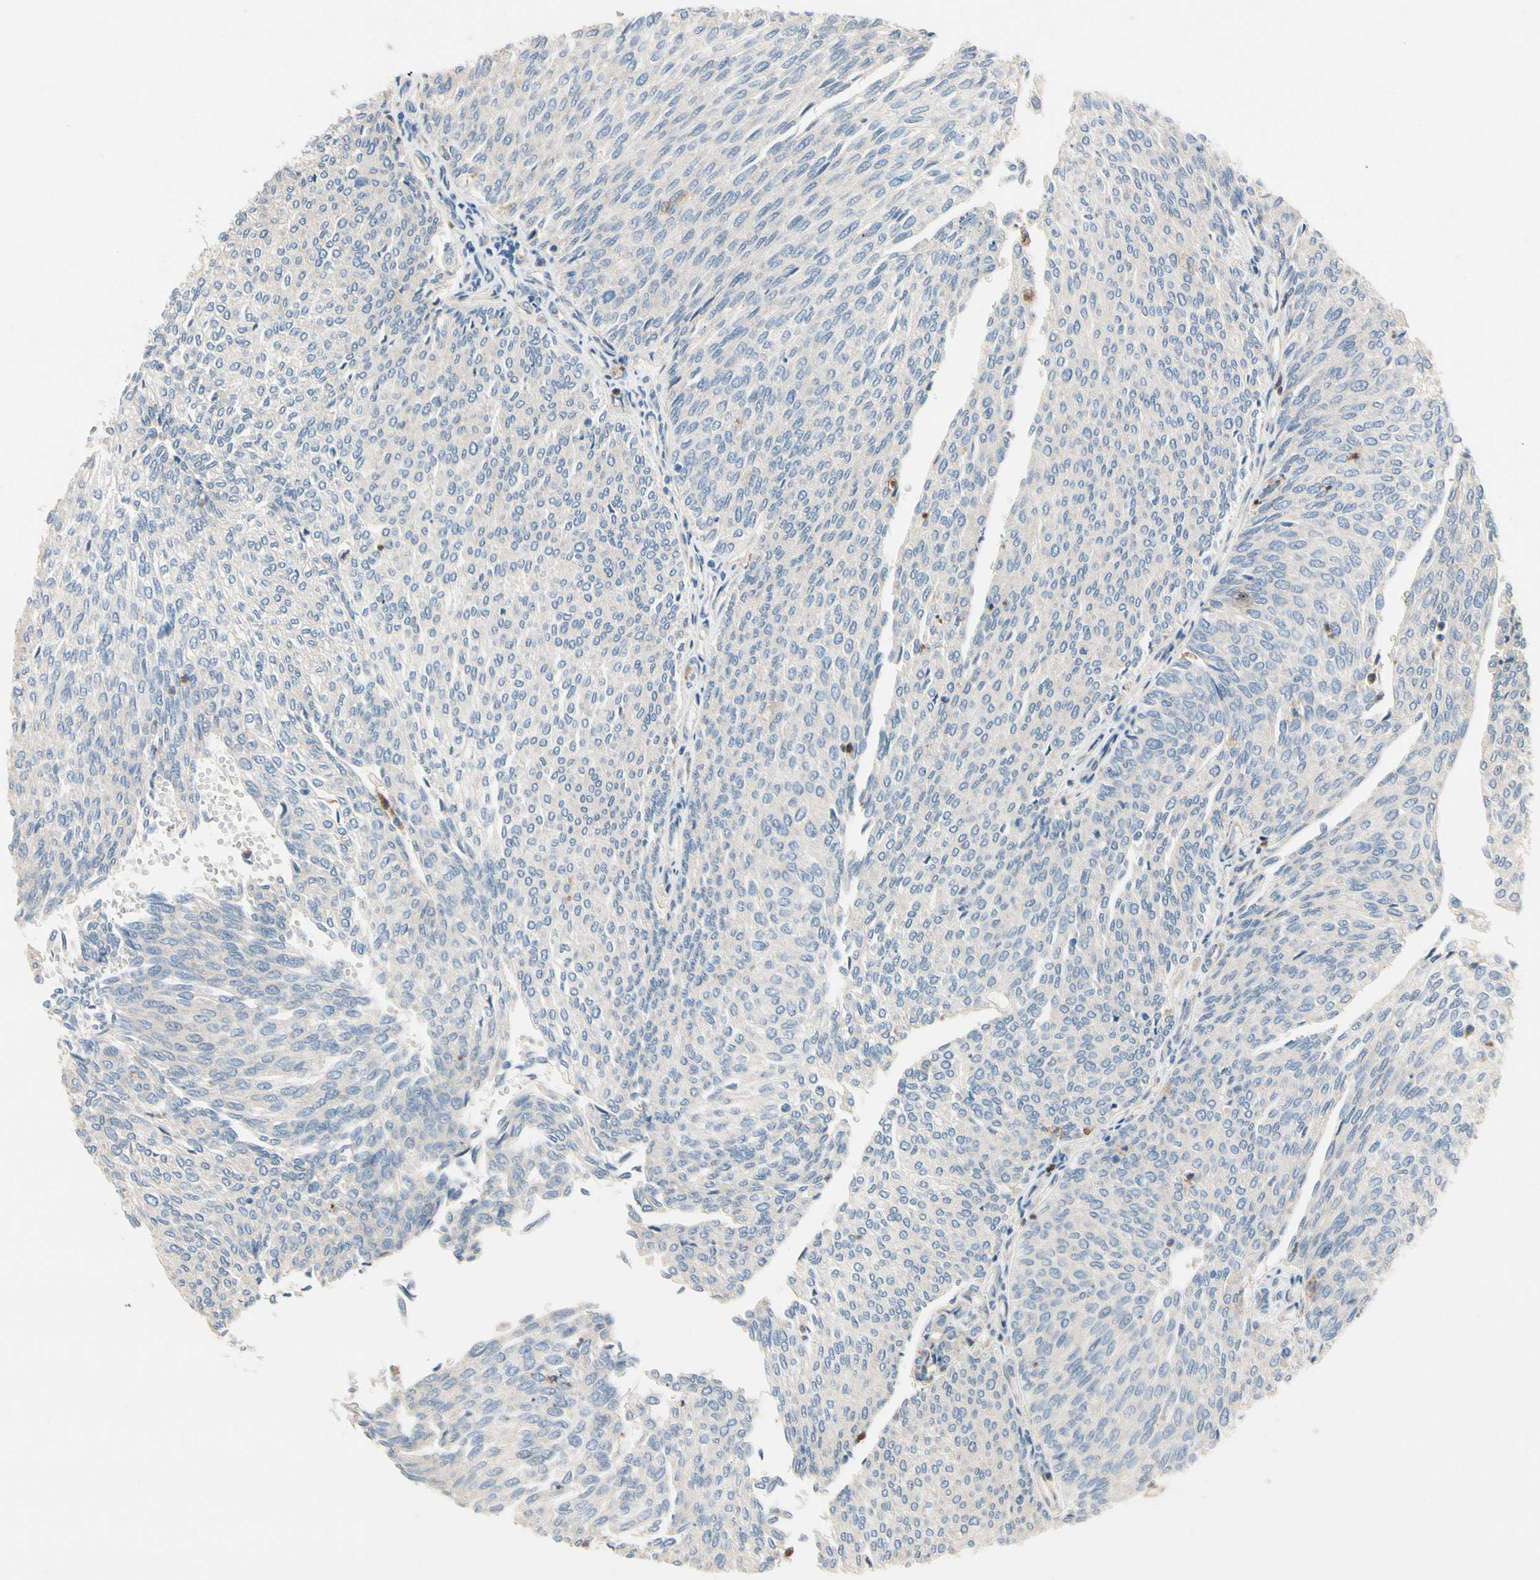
{"staining": {"intensity": "negative", "quantity": "none", "location": "none"}, "tissue": "urothelial cancer", "cell_type": "Tumor cells", "image_type": "cancer", "snomed": [{"axis": "morphology", "description": "Urothelial carcinoma, Low grade"}, {"axis": "topography", "description": "Urinary bladder"}], "caption": "Immunohistochemistry of urothelial carcinoma (low-grade) shows no staining in tumor cells.", "gene": "SIGLEC5", "patient": {"sex": "female", "age": 79}}